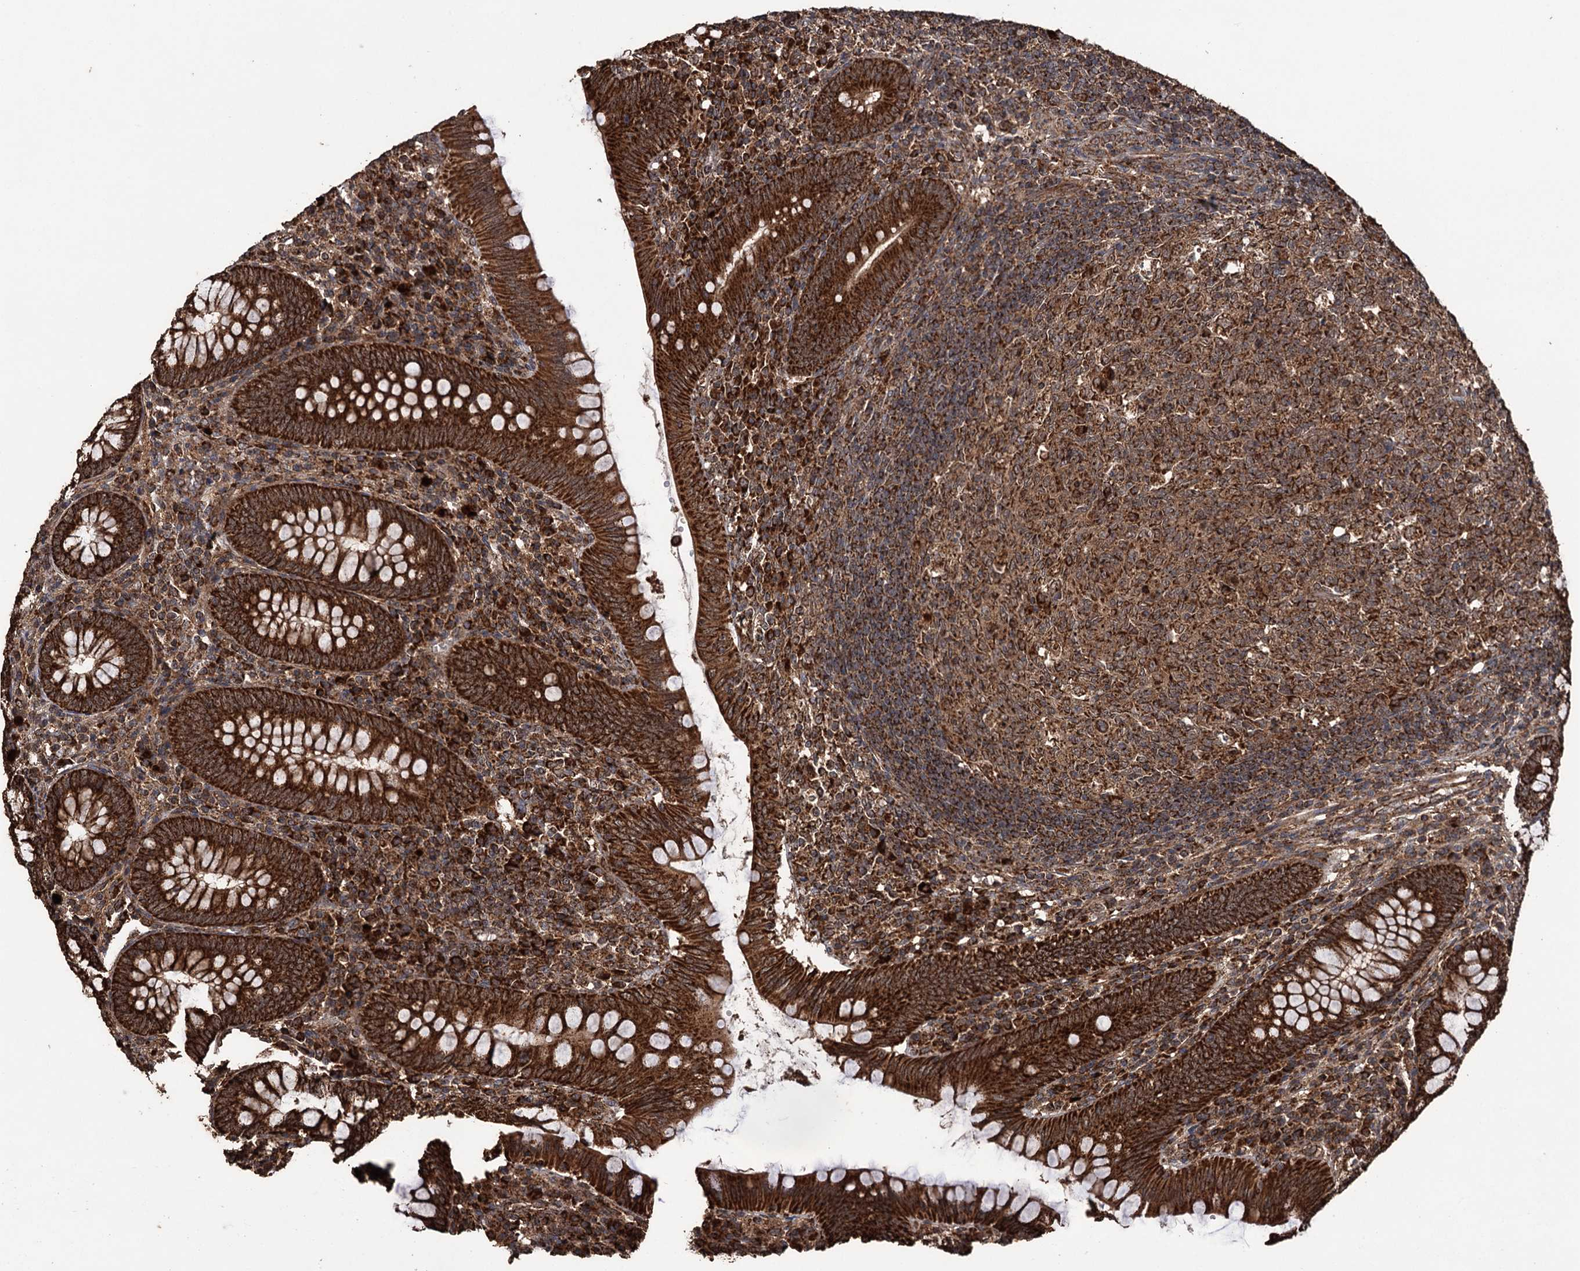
{"staining": {"intensity": "strong", "quantity": ">75%", "location": "cytoplasmic/membranous"}, "tissue": "appendix", "cell_type": "Glandular cells", "image_type": "normal", "snomed": [{"axis": "morphology", "description": "Normal tissue, NOS"}, {"axis": "topography", "description": "Appendix"}], "caption": "Unremarkable appendix was stained to show a protein in brown. There is high levels of strong cytoplasmic/membranous staining in about >75% of glandular cells. (Stains: DAB (3,3'-diaminobenzidine) in brown, nuclei in blue, Microscopy: brightfield microscopy at high magnification).", "gene": "IPO4", "patient": {"sex": "male", "age": 14}}